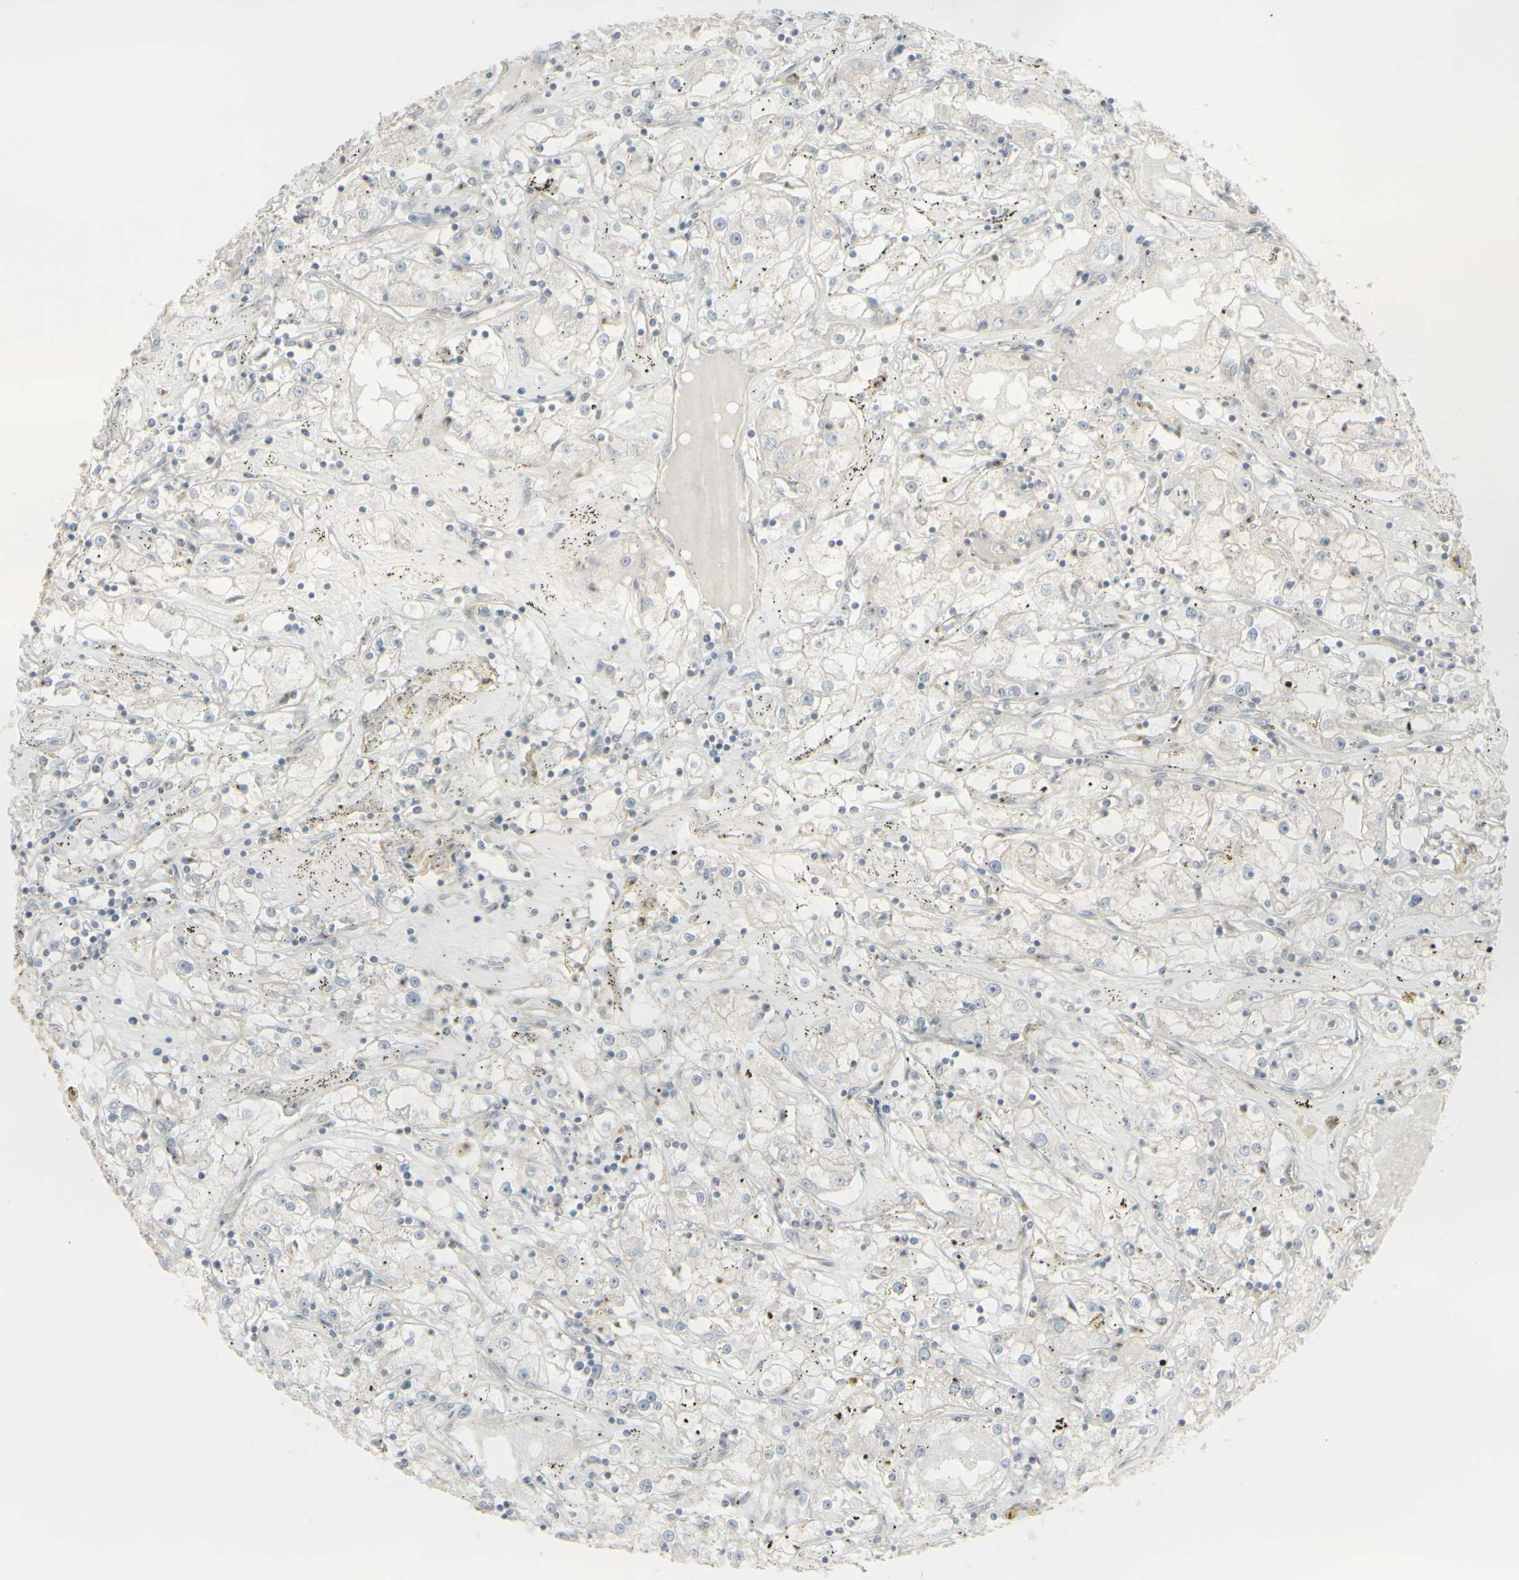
{"staining": {"intensity": "negative", "quantity": "none", "location": "none"}, "tissue": "renal cancer", "cell_type": "Tumor cells", "image_type": "cancer", "snomed": [{"axis": "morphology", "description": "Adenocarcinoma, NOS"}, {"axis": "topography", "description": "Kidney"}], "caption": "IHC image of neoplastic tissue: renal cancer (adenocarcinoma) stained with DAB (3,3'-diaminobenzidine) displays no significant protein staining in tumor cells.", "gene": "GALNT6", "patient": {"sex": "male", "age": 56}}